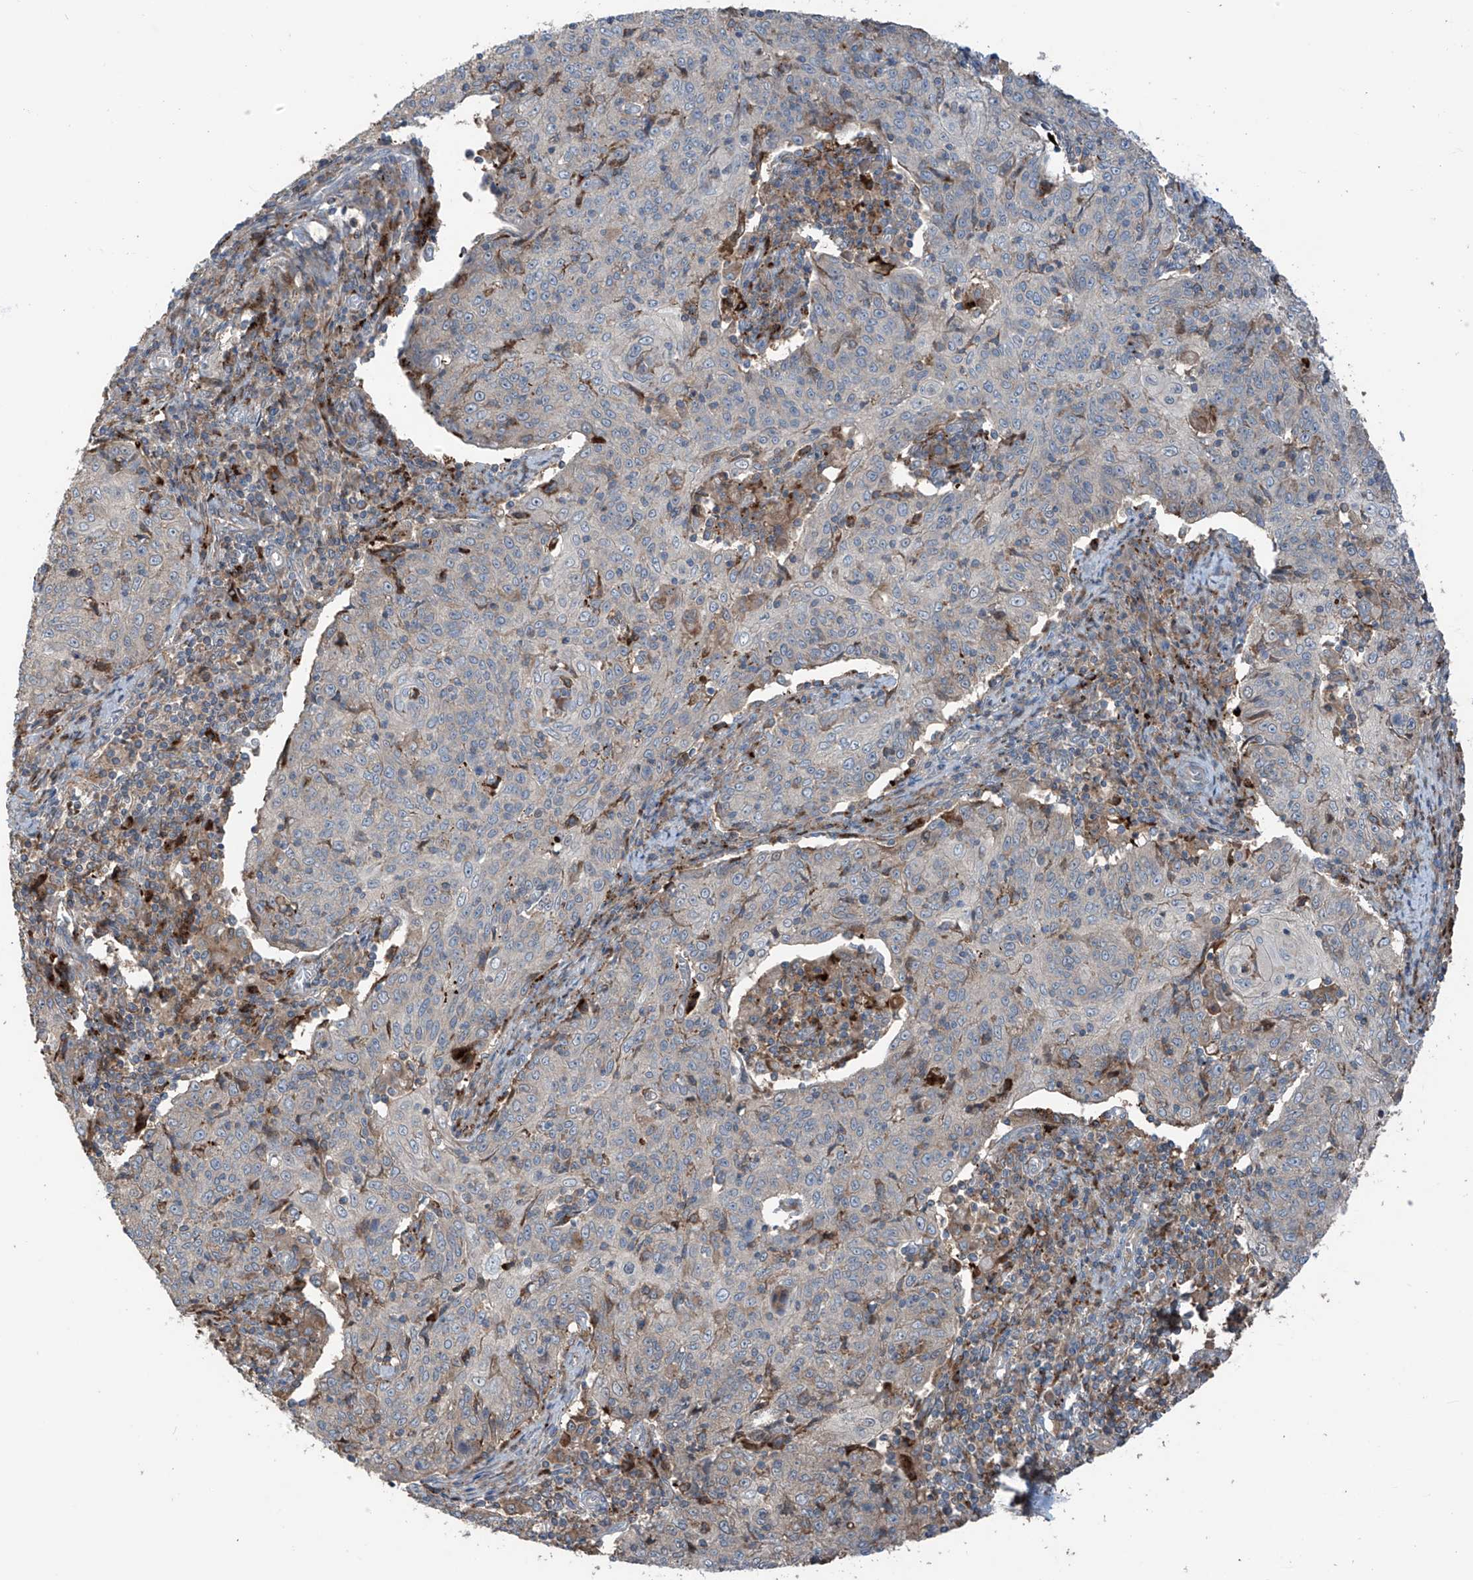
{"staining": {"intensity": "negative", "quantity": "none", "location": "none"}, "tissue": "cervical cancer", "cell_type": "Tumor cells", "image_type": "cancer", "snomed": [{"axis": "morphology", "description": "Squamous cell carcinoma, NOS"}, {"axis": "topography", "description": "Cervix"}], "caption": "The photomicrograph shows no staining of tumor cells in cervical cancer.", "gene": "SAMD3", "patient": {"sex": "female", "age": 48}}